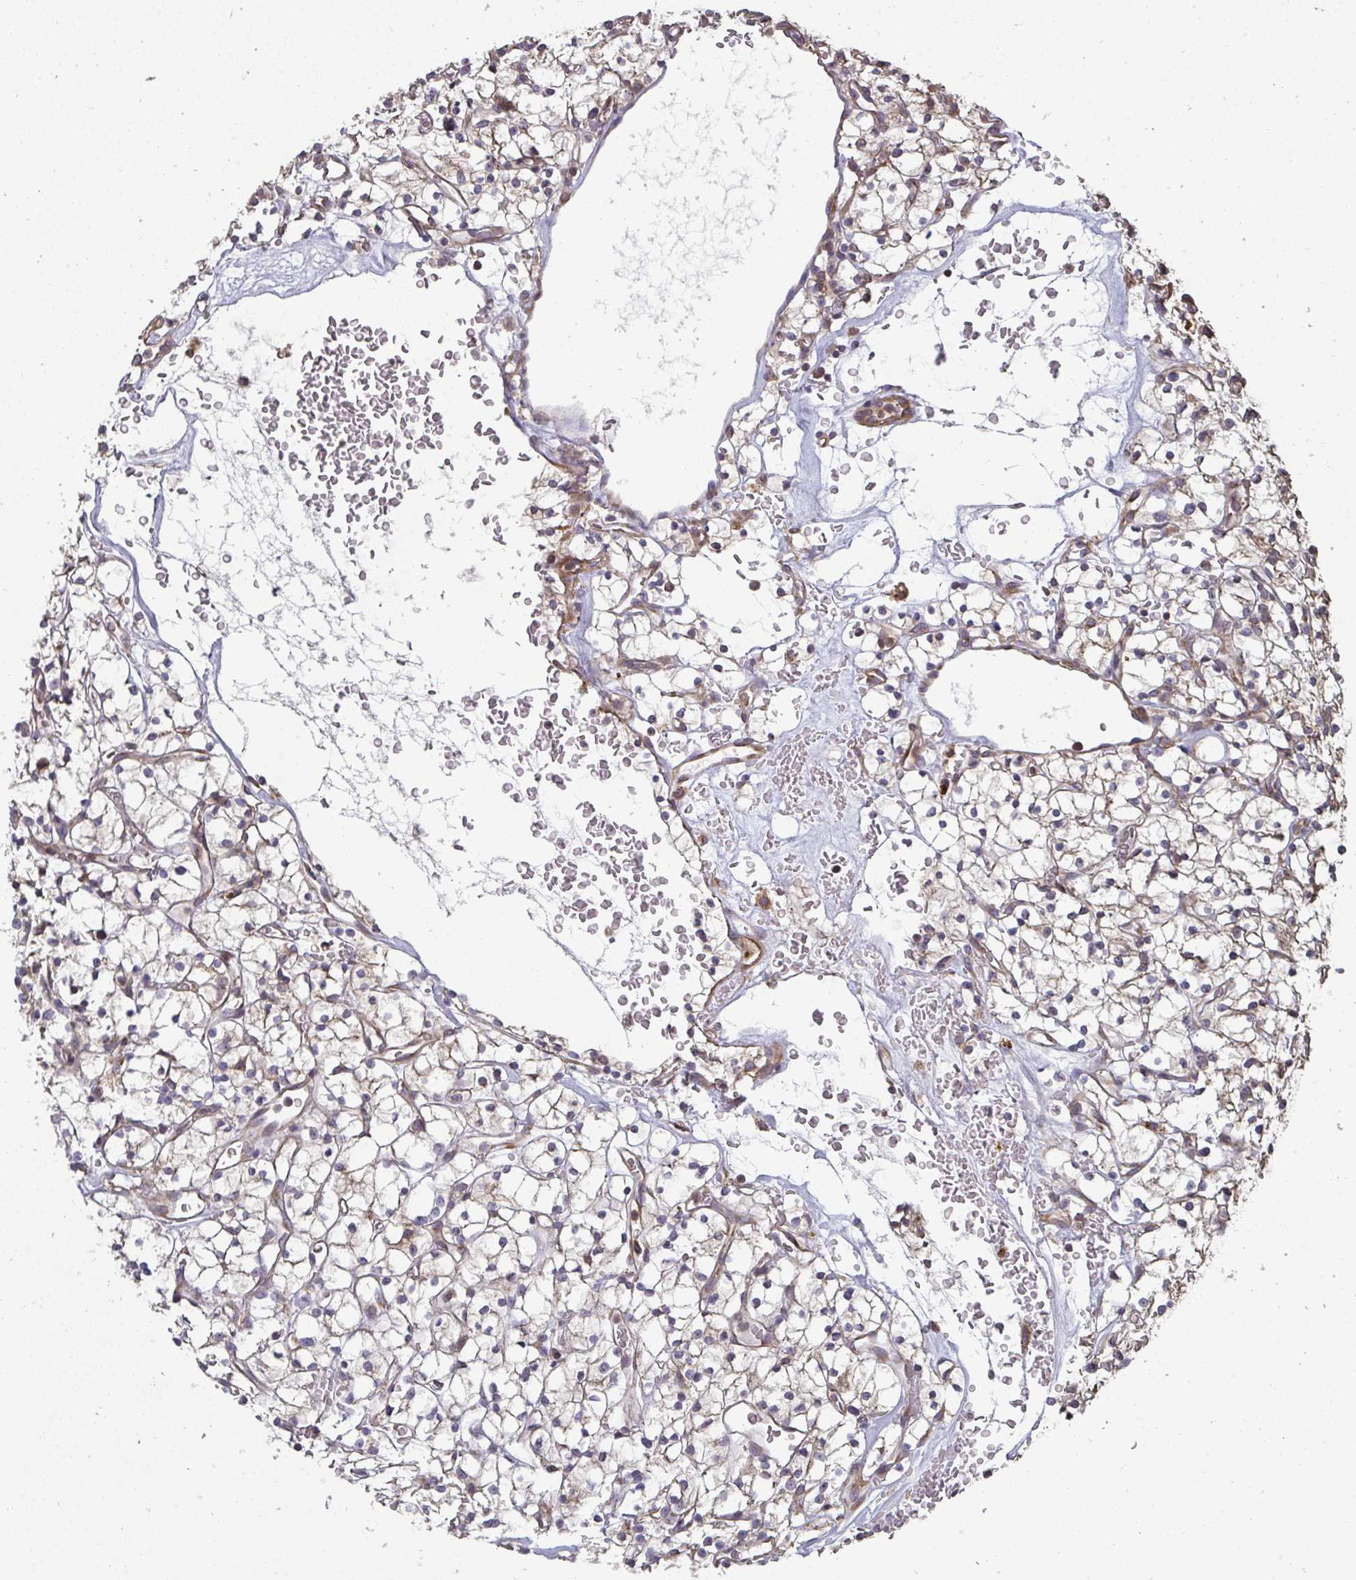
{"staining": {"intensity": "negative", "quantity": "none", "location": "none"}, "tissue": "renal cancer", "cell_type": "Tumor cells", "image_type": "cancer", "snomed": [{"axis": "morphology", "description": "Adenocarcinoma, NOS"}, {"axis": "topography", "description": "Kidney"}], "caption": "Immunohistochemical staining of adenocarcinoma (renal) demonstrates no significant expression in tumor cells.", "gene": "ZFYVE28", "patient": {"sex": "female", "age": 64}}